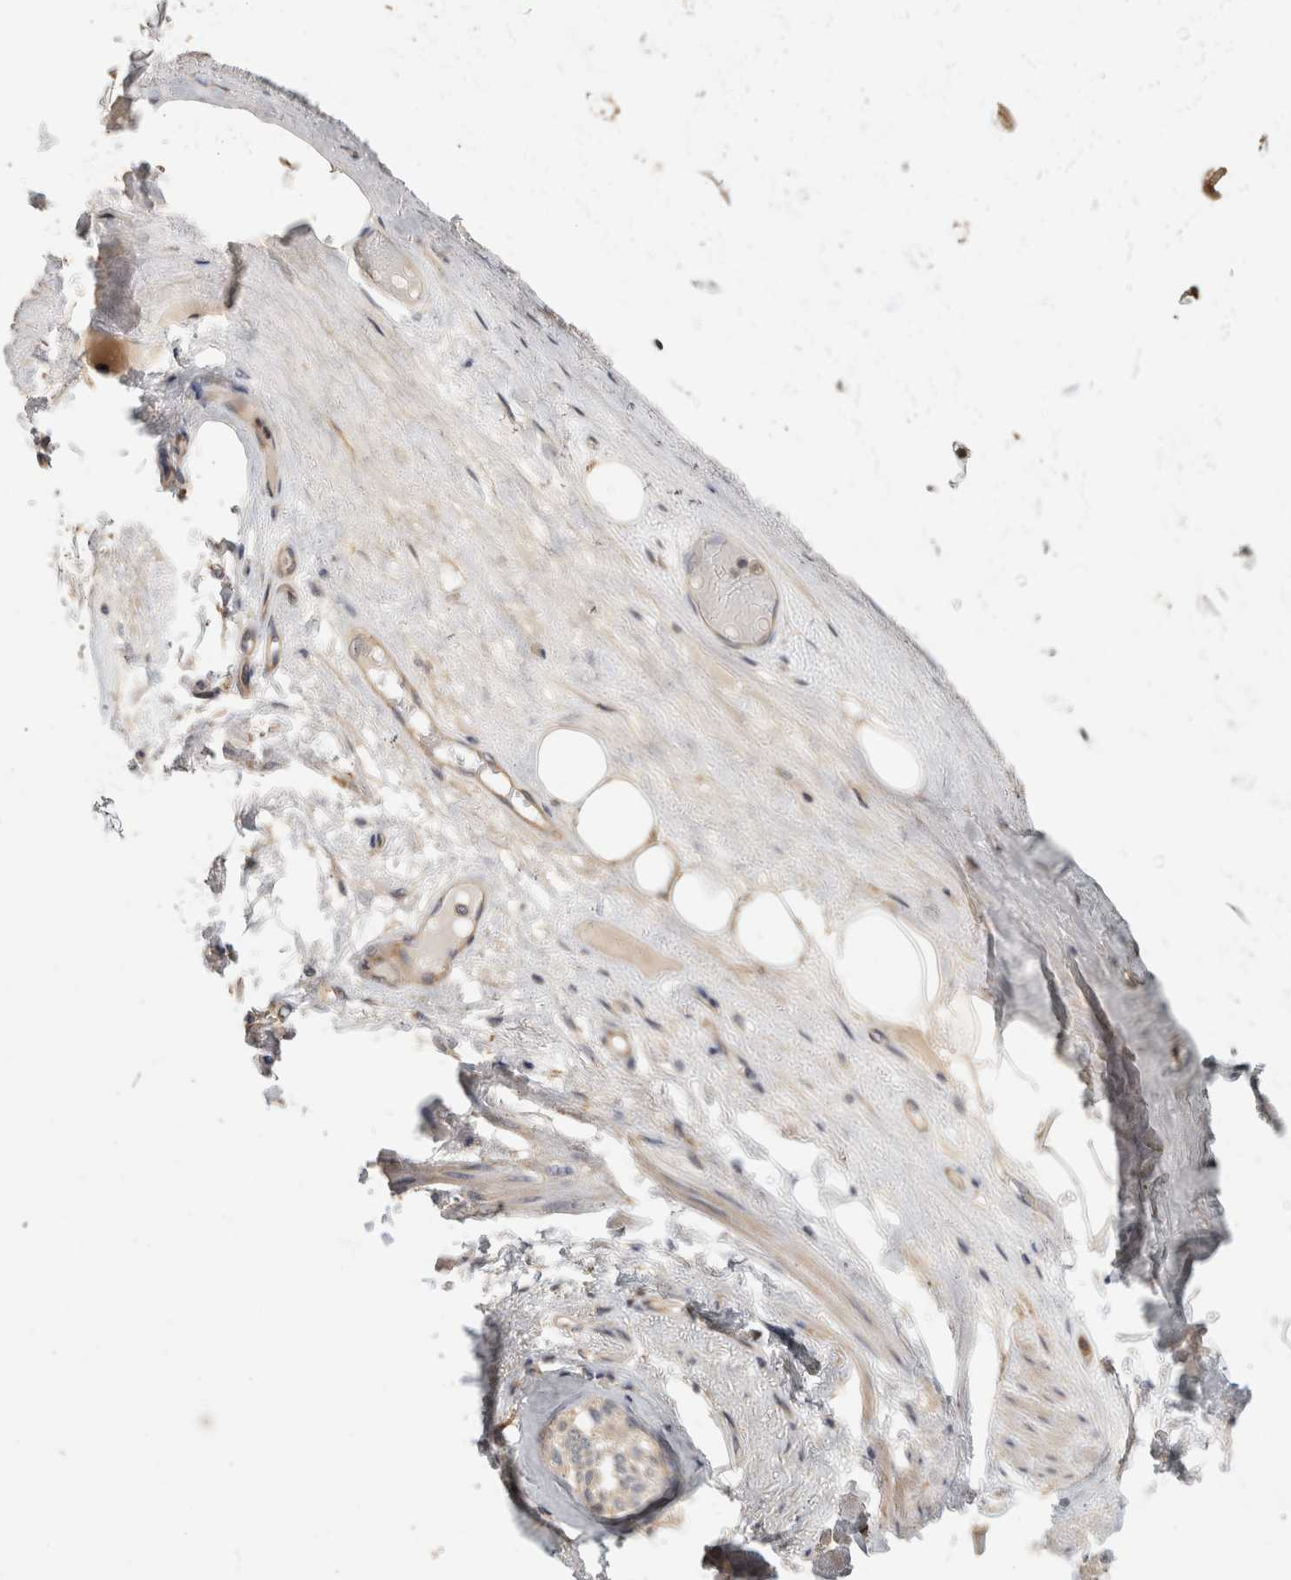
{"staining": {"intensity": "negative", "quantity": "none", "location": "none"}, "tissue": "adipose tissue", "cell_type": "Adipocytes", "image_type": "normal", "snomed": [{"axis": "morphology", "description": "Normal tissue, NOS"}, {"axis": "topography", "description": "Bronchus"}], "caption": "The image shows no significant staining in adipocytes of adipose tissue.", "gene": "PGM1", "patient": {"sex": "male", "age": 66}}